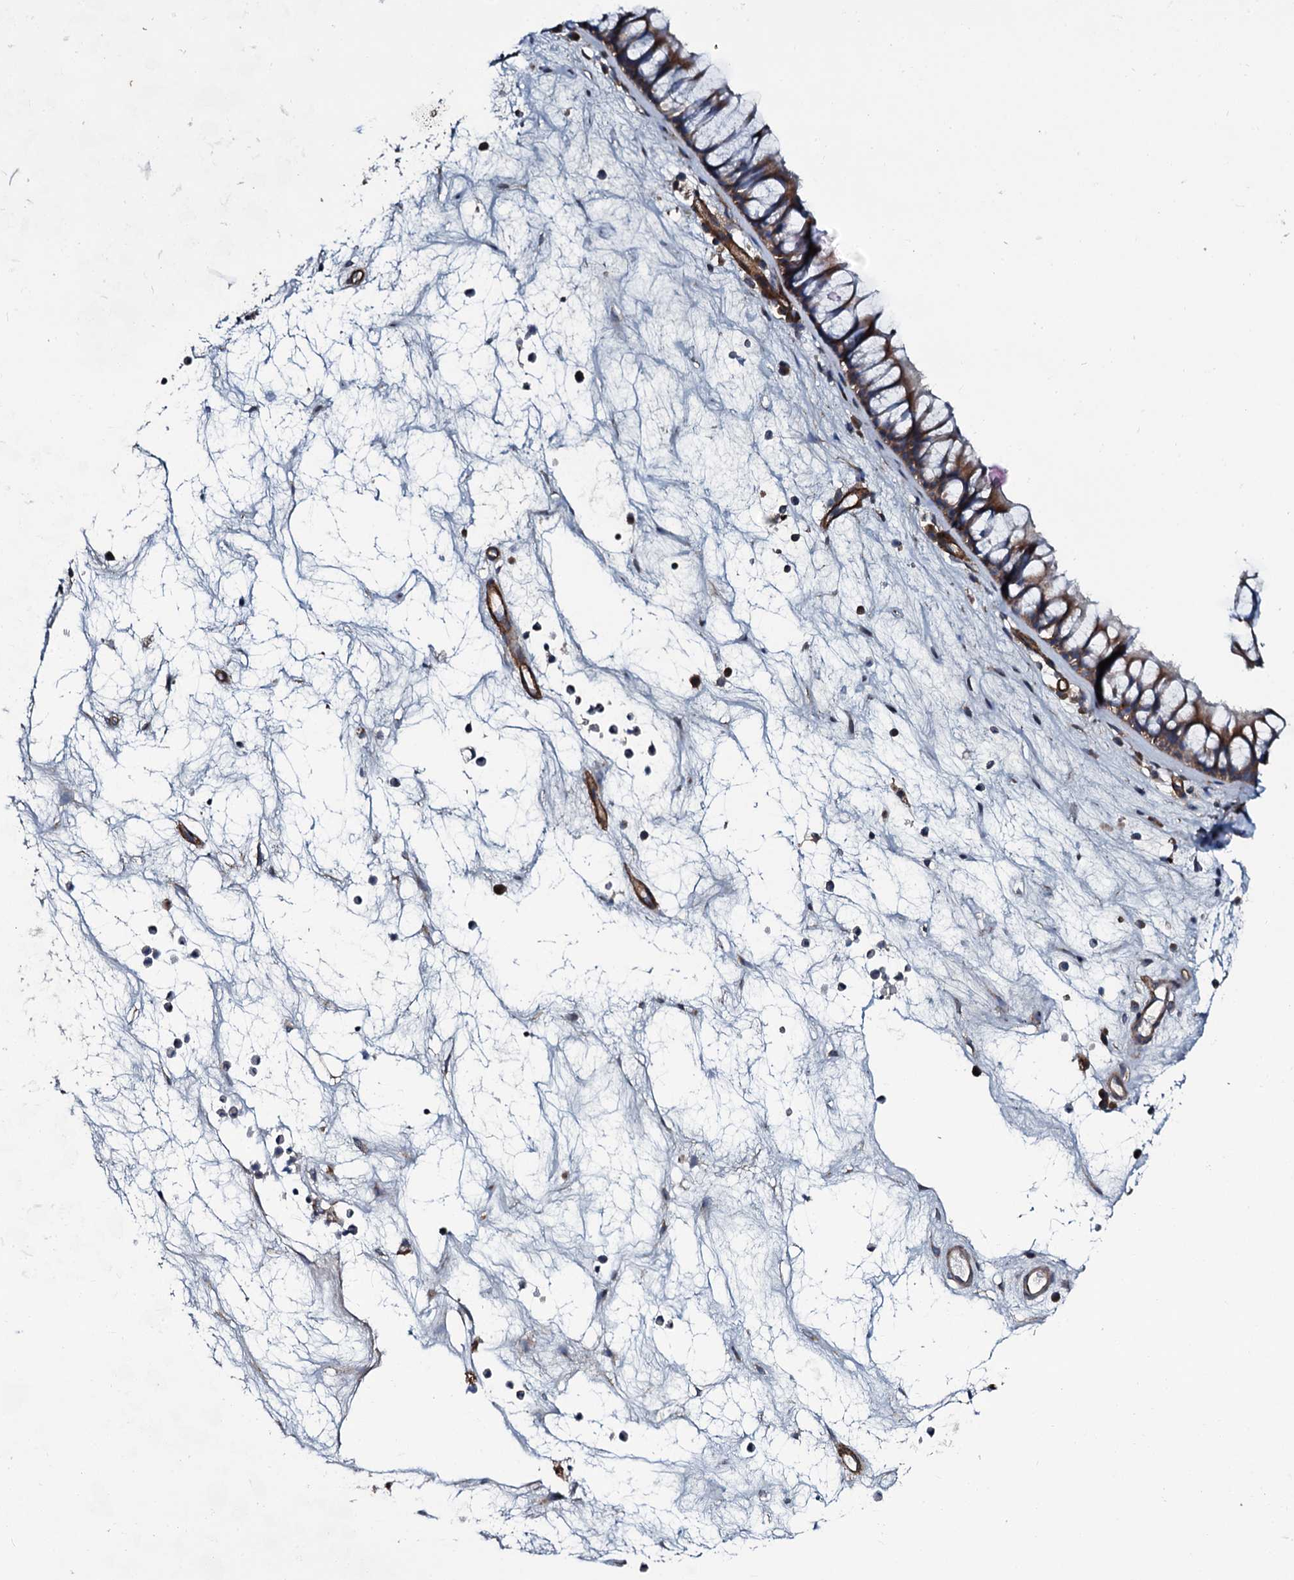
{"staining": {"intensity": "moderate", "quantity": ">75%", "location": "cytoplasmic/membranous"}, "tissue": "nasopharynx", "cell_type": "Respiratory epithelial cells", "image_type": "normal", "snomed": [{"axis": "morphology", "description": "Normal tissue, NOS"}, {"axis": "morphology", "description": "Inflammation, NOS"}, {"axis": "morphology", "description": "Malignant melanoma, Metastatic site"}, {"axis": "topography", "description": "Nasopharynx"}], "caption": "Protein staining by immunohistochemistry displays moderate cytoplasmic/membranous expression in approximately >75% of respiratory epithelial cells in unremarkable nasopharynx.", "gene": "USPL1", "patient": {"sex": "male", "age": 70}}